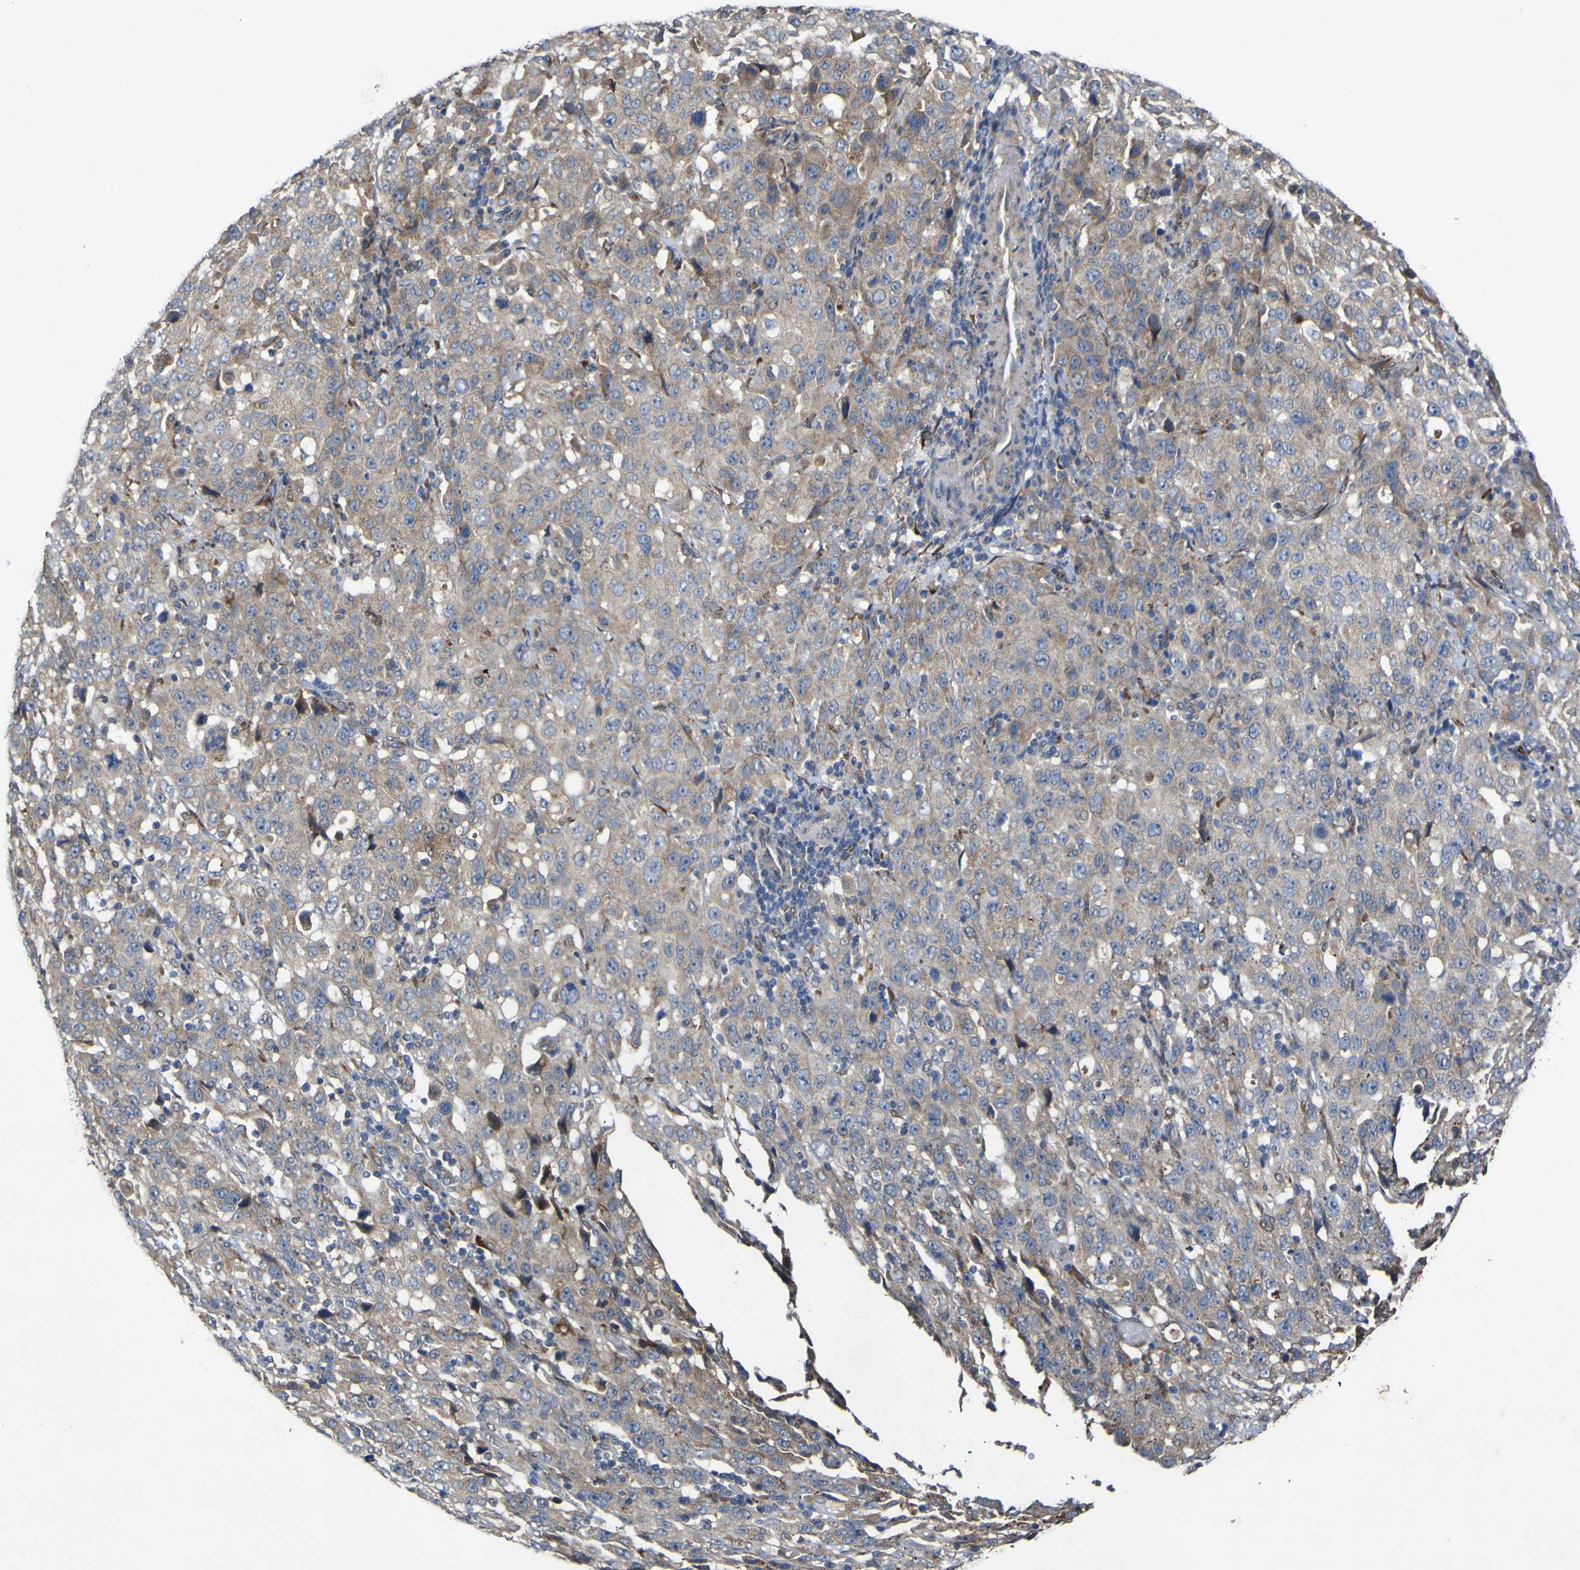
{"staining": {"intensity": "weak", "quantity": ">75%", "location": "cytoplasmic/membranous"}, "tissue": "stomach cancer", "cell_type": "Tumor cells", "image_type": "cancer", "snomed": [{"axis": "morphology", "description": "Normal tissue, NOS"}, {"axis": "morphology", "description": "Adenocarcinoma, NOS"}, {"axis": "topography", "description": "Stomach"}], "caption": "Protein expression analysis of adenocarcinoma (stomach) displays weak cytoplasmic/membranous staining in about >75% of tumor cells. Nuclei are stained in blue.", "gene": "IRAK2", "patient": {"sex": "male", "age": 48}}